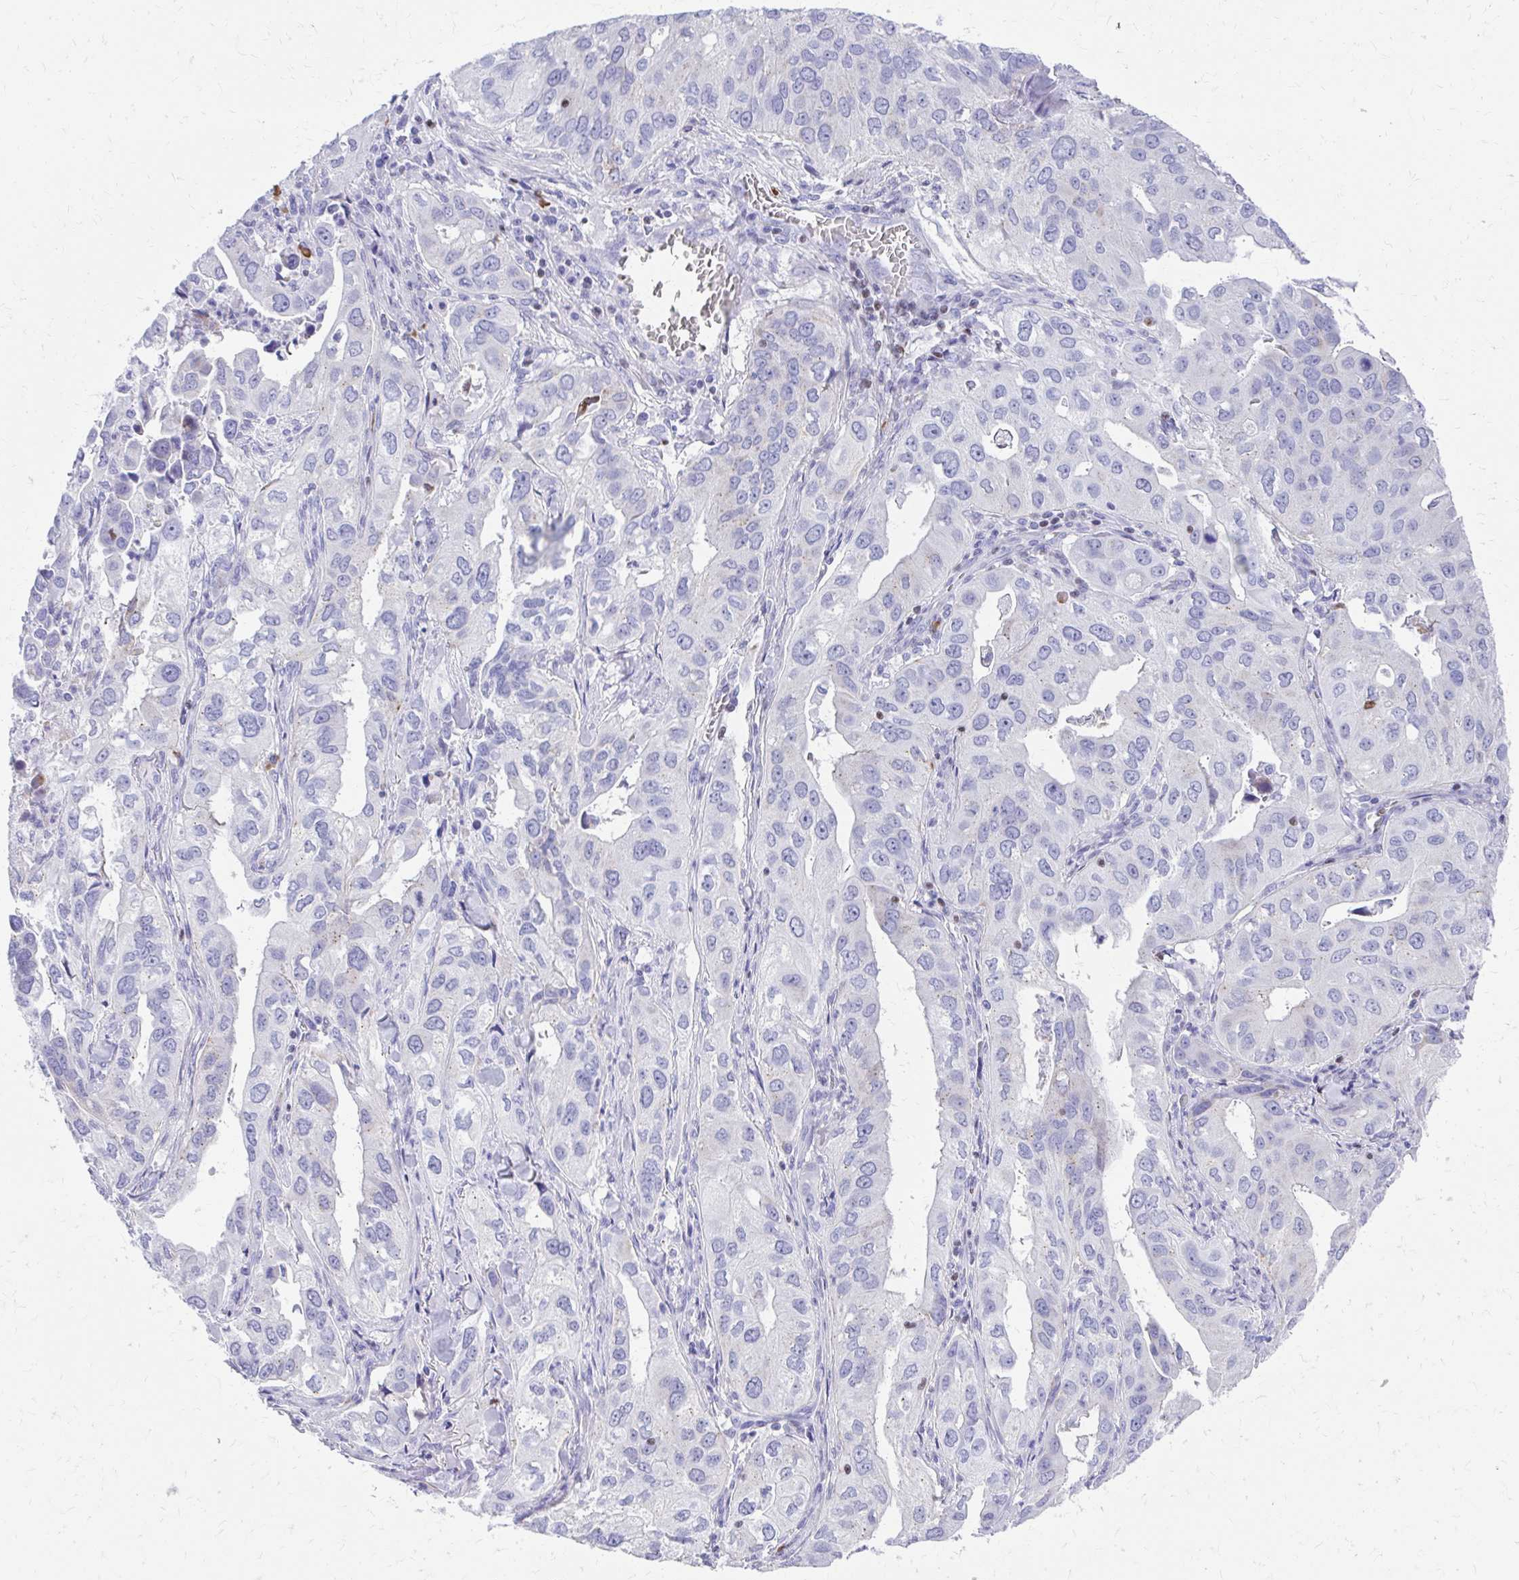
{"staining": {"intensity": "negative", "quantity": "none", "location": "none"}, "tissue": "lung cancer", "cell_type": "Tumor cells", "image_type": "cancer", "snomed": [{"axis": "morphology", "description": "Adenocarcinoma, NOS"}, {"axis": "topography", "description": "Lung"}], "caption": "Immunohistochemistry (IHC) image of neoplastic tissue: human adenocarcinoma (lung) stained with DAB exhibits no significant protein expression in tumor cells.", "gene": "RUNX3", "patient": {"sex": "male", "age": 48}}